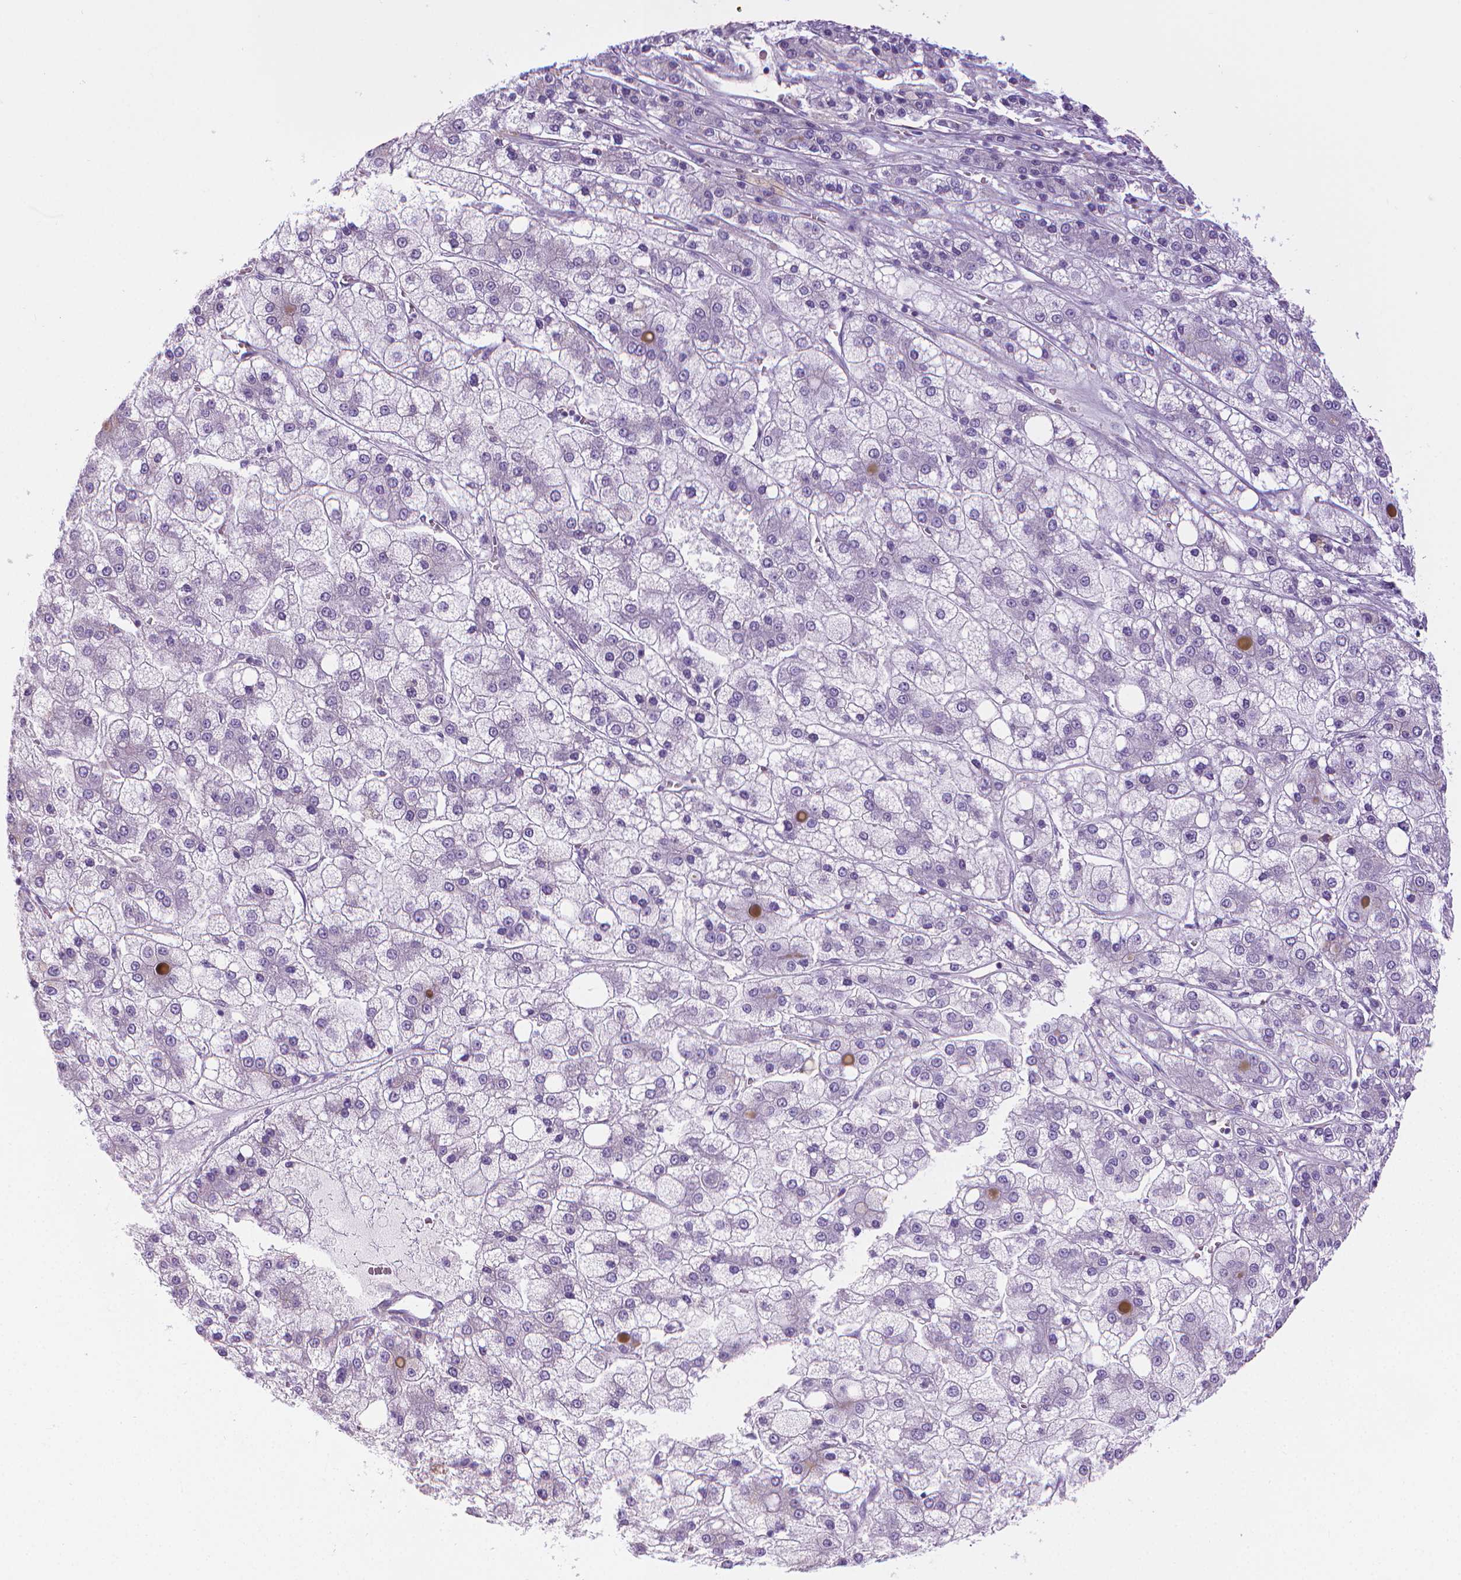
{"staining": {"intensity": "negative", "quantity": "none", "location": "none"}, "tissue": "liver cancer", "cell_type": "Tumor cells", "image_type": "cancer", "snomed": [{"axis": "morphology", "description": "Carcinoma, Hepatocellular, NOS"}, {"axis": "topography", "description": "Liver"}], "caption": "Immunohistochemical staining of human liver cancer displays no significant positivity in tumor cells.", "gene": "SPAG6", "patient": {"sex": "male", "age": 73}}